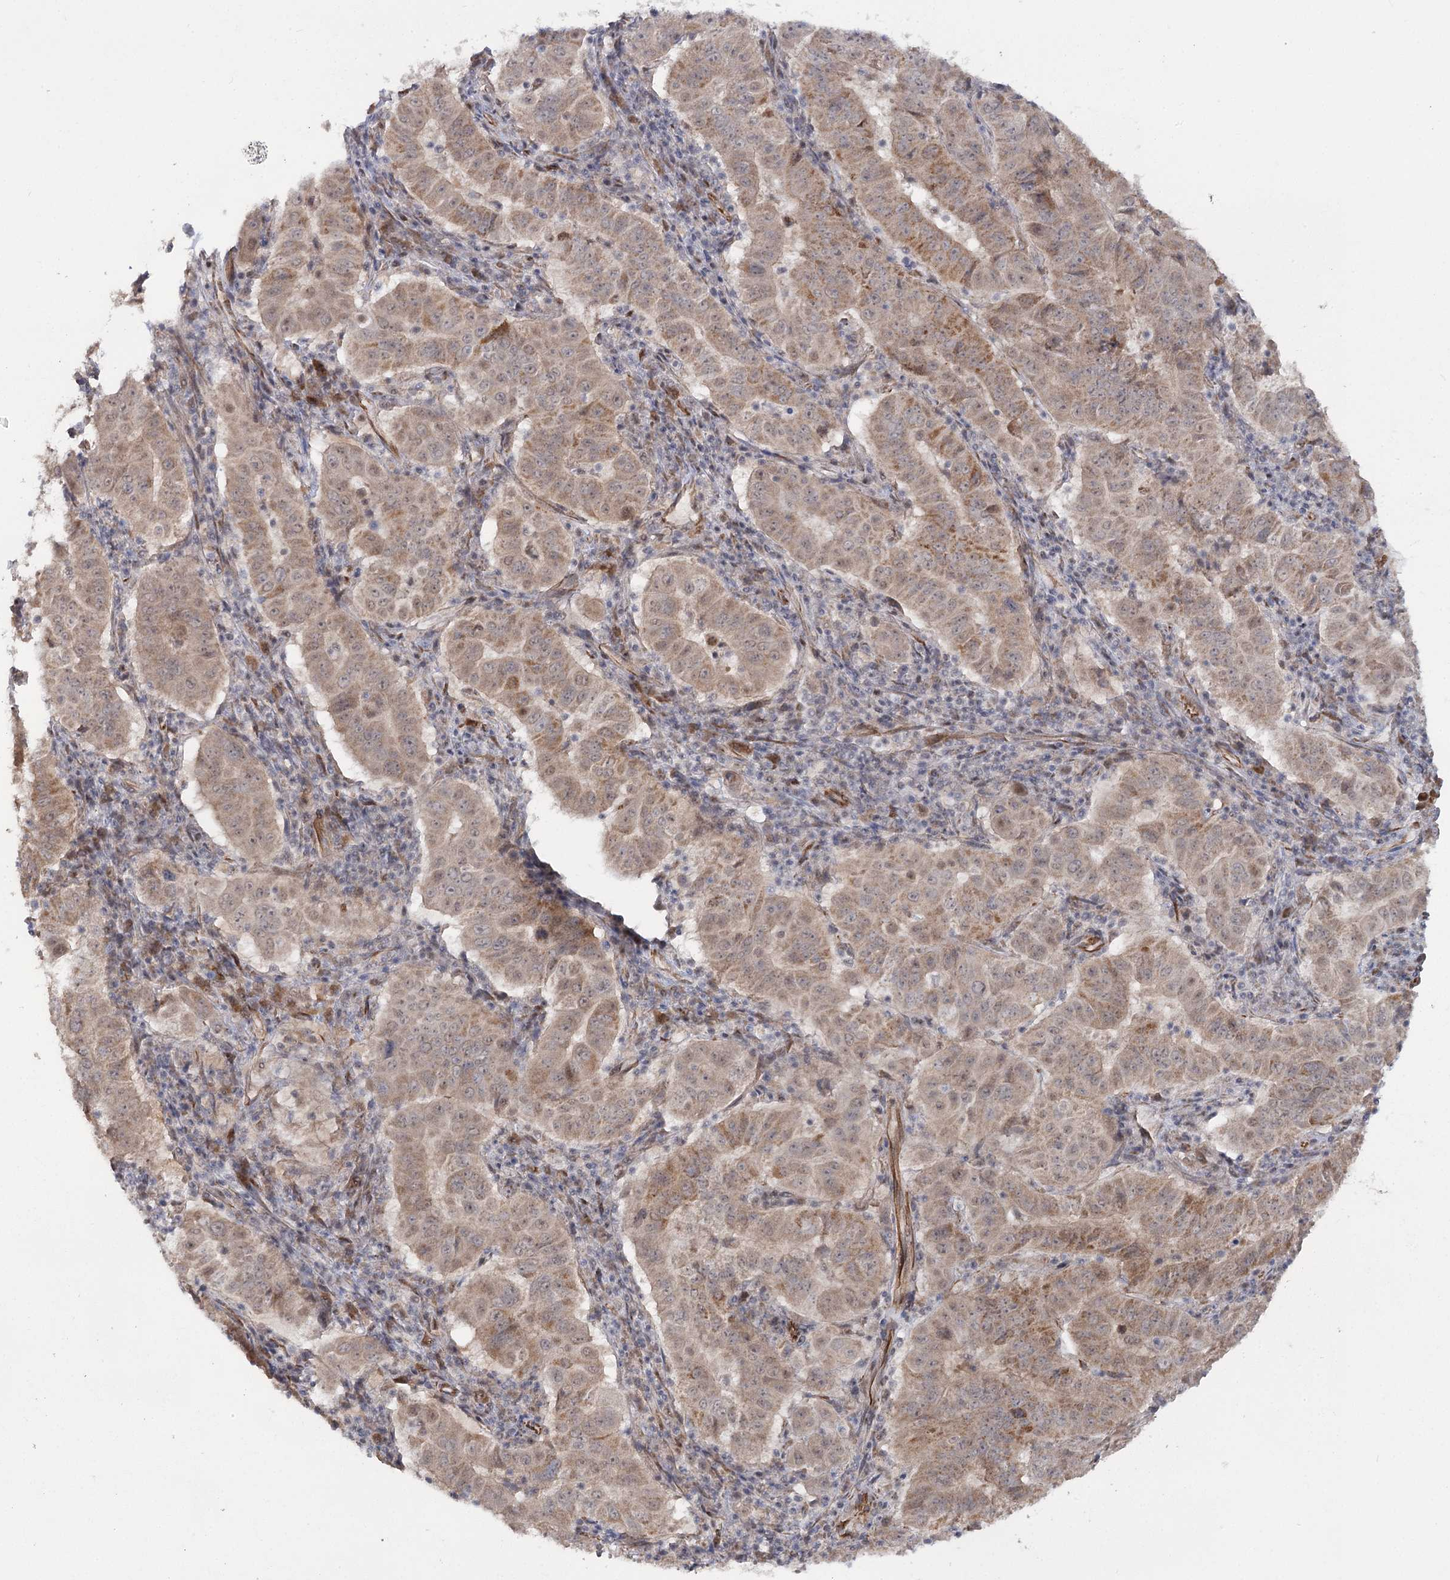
{"staining": {"intensity": "moderate", "quantity": ">75%", "location": "cytoplasmic/membranous"}, "tissue": "pancreatic cancer", "cell_type": "Tumor cells", "image_type": "cancer", "snomed": [{"axis": "morphology", "description": "Adenocarcinoma, NOS"}, {"axis": "topography", "description": "Pancreas"}], "caption": "Immunohistochemical staining of human pancreatic cancer shows medium levels of moderate cytoplasmic/membranous protein staining in about >75% of tumor cells.", "gene": "TBC1D9B", "patient": {"sex": "male", "age": 63}}